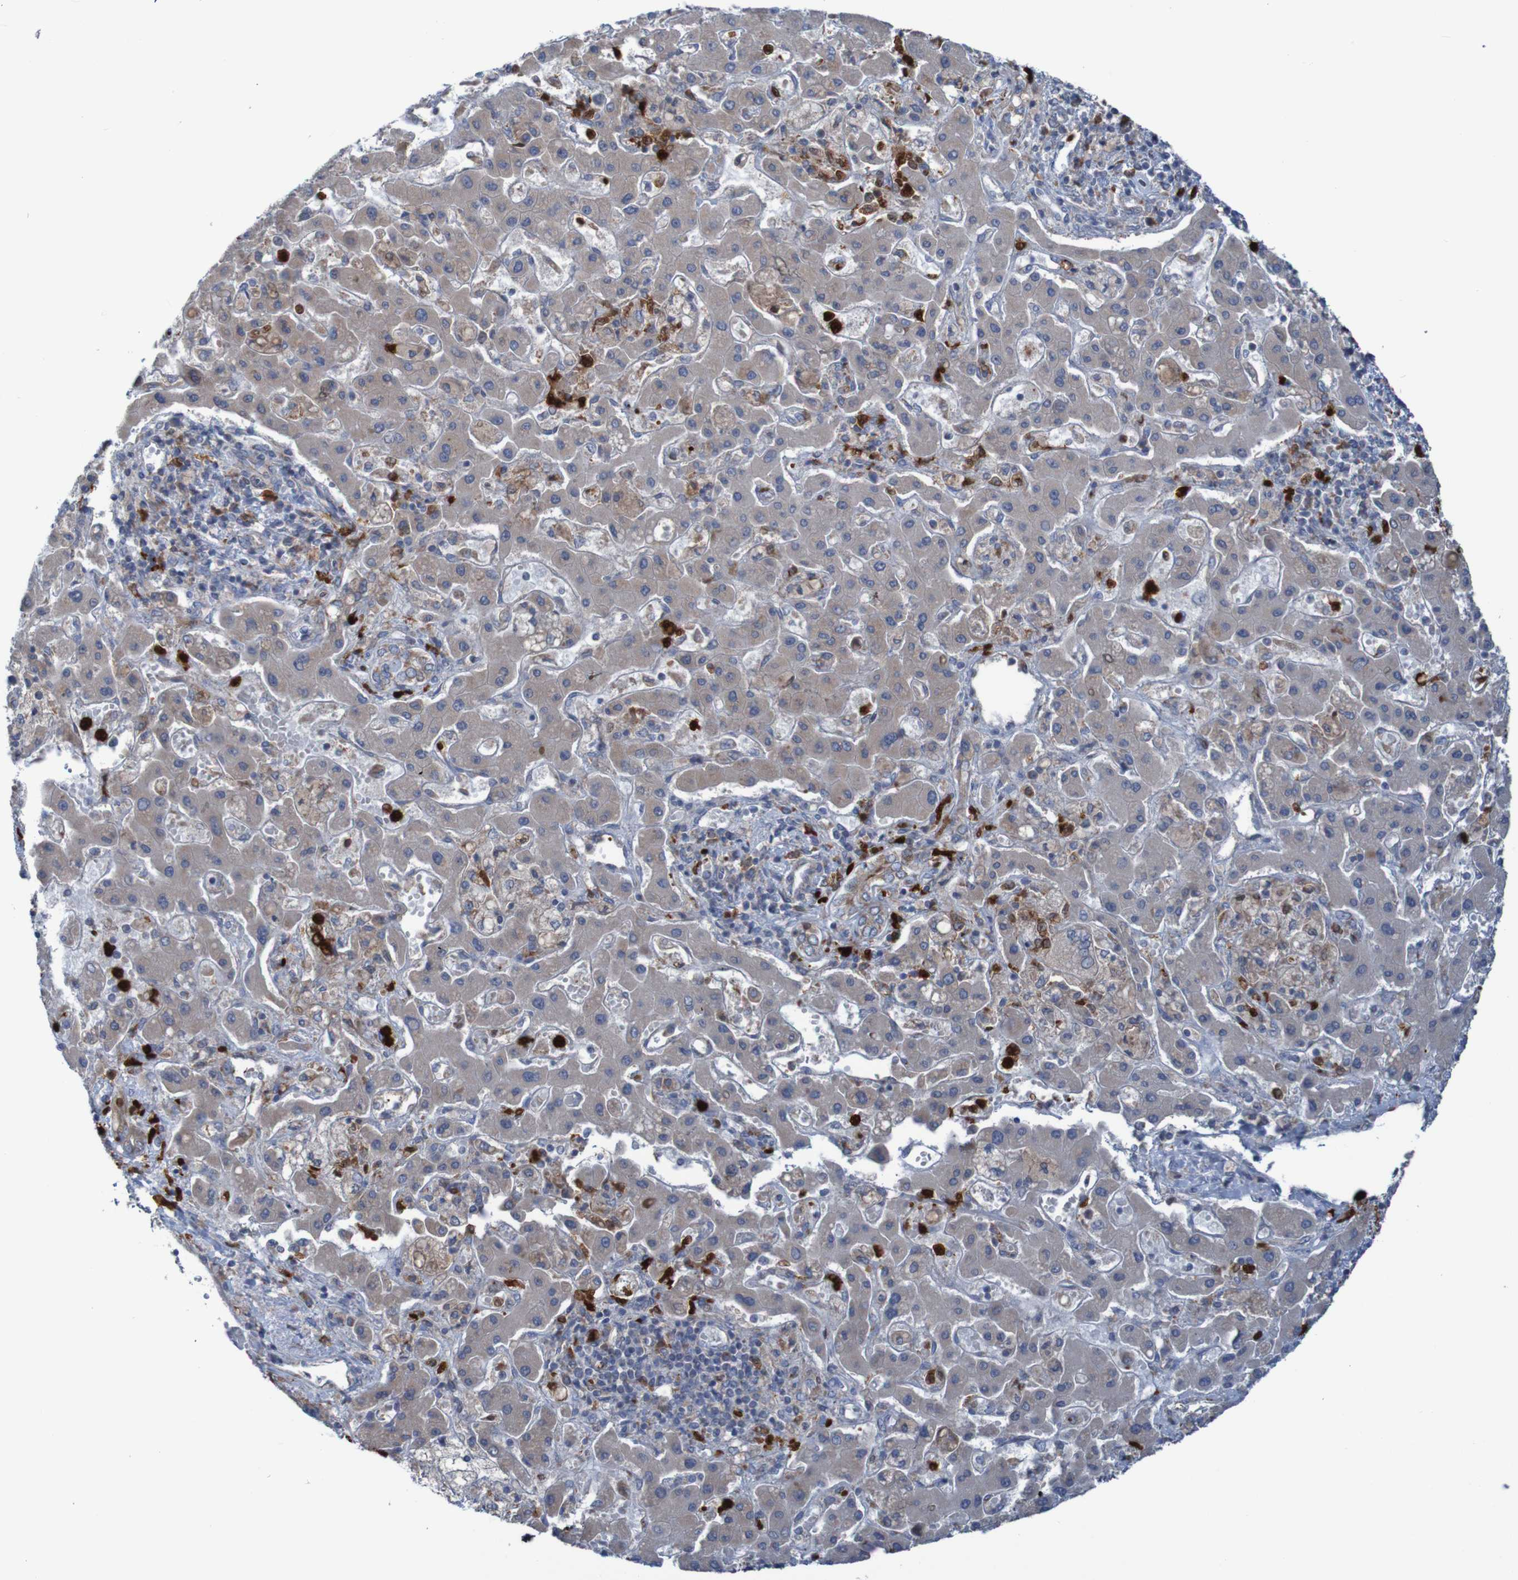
{"staining": {"intensity": "weak", "quantity": ">75%", "location": "cytoplasmic/membranous"}, "tissue": "liver cancer", "cell_type": "Tumor cells", "image_type": "cancer", "snomed": [{"axis": "morphology", "description": "Cholangiocarcinoma"}, {"axis": "topography", "description": "Liver"}], "caption": "The immunohistochemical stain labels weak cytoplasmic/membranous positivity in tumor cells of cholangiocarcinoma (liver) tissue. The protein is stained brown, and the nuclei are stained in blue (DAB (3,3'-diaminobenzidine) IHC with brightfield microscopy, high magnification).", "gene": "PARP4", "patient": {"sex": "male", "age": 50}}